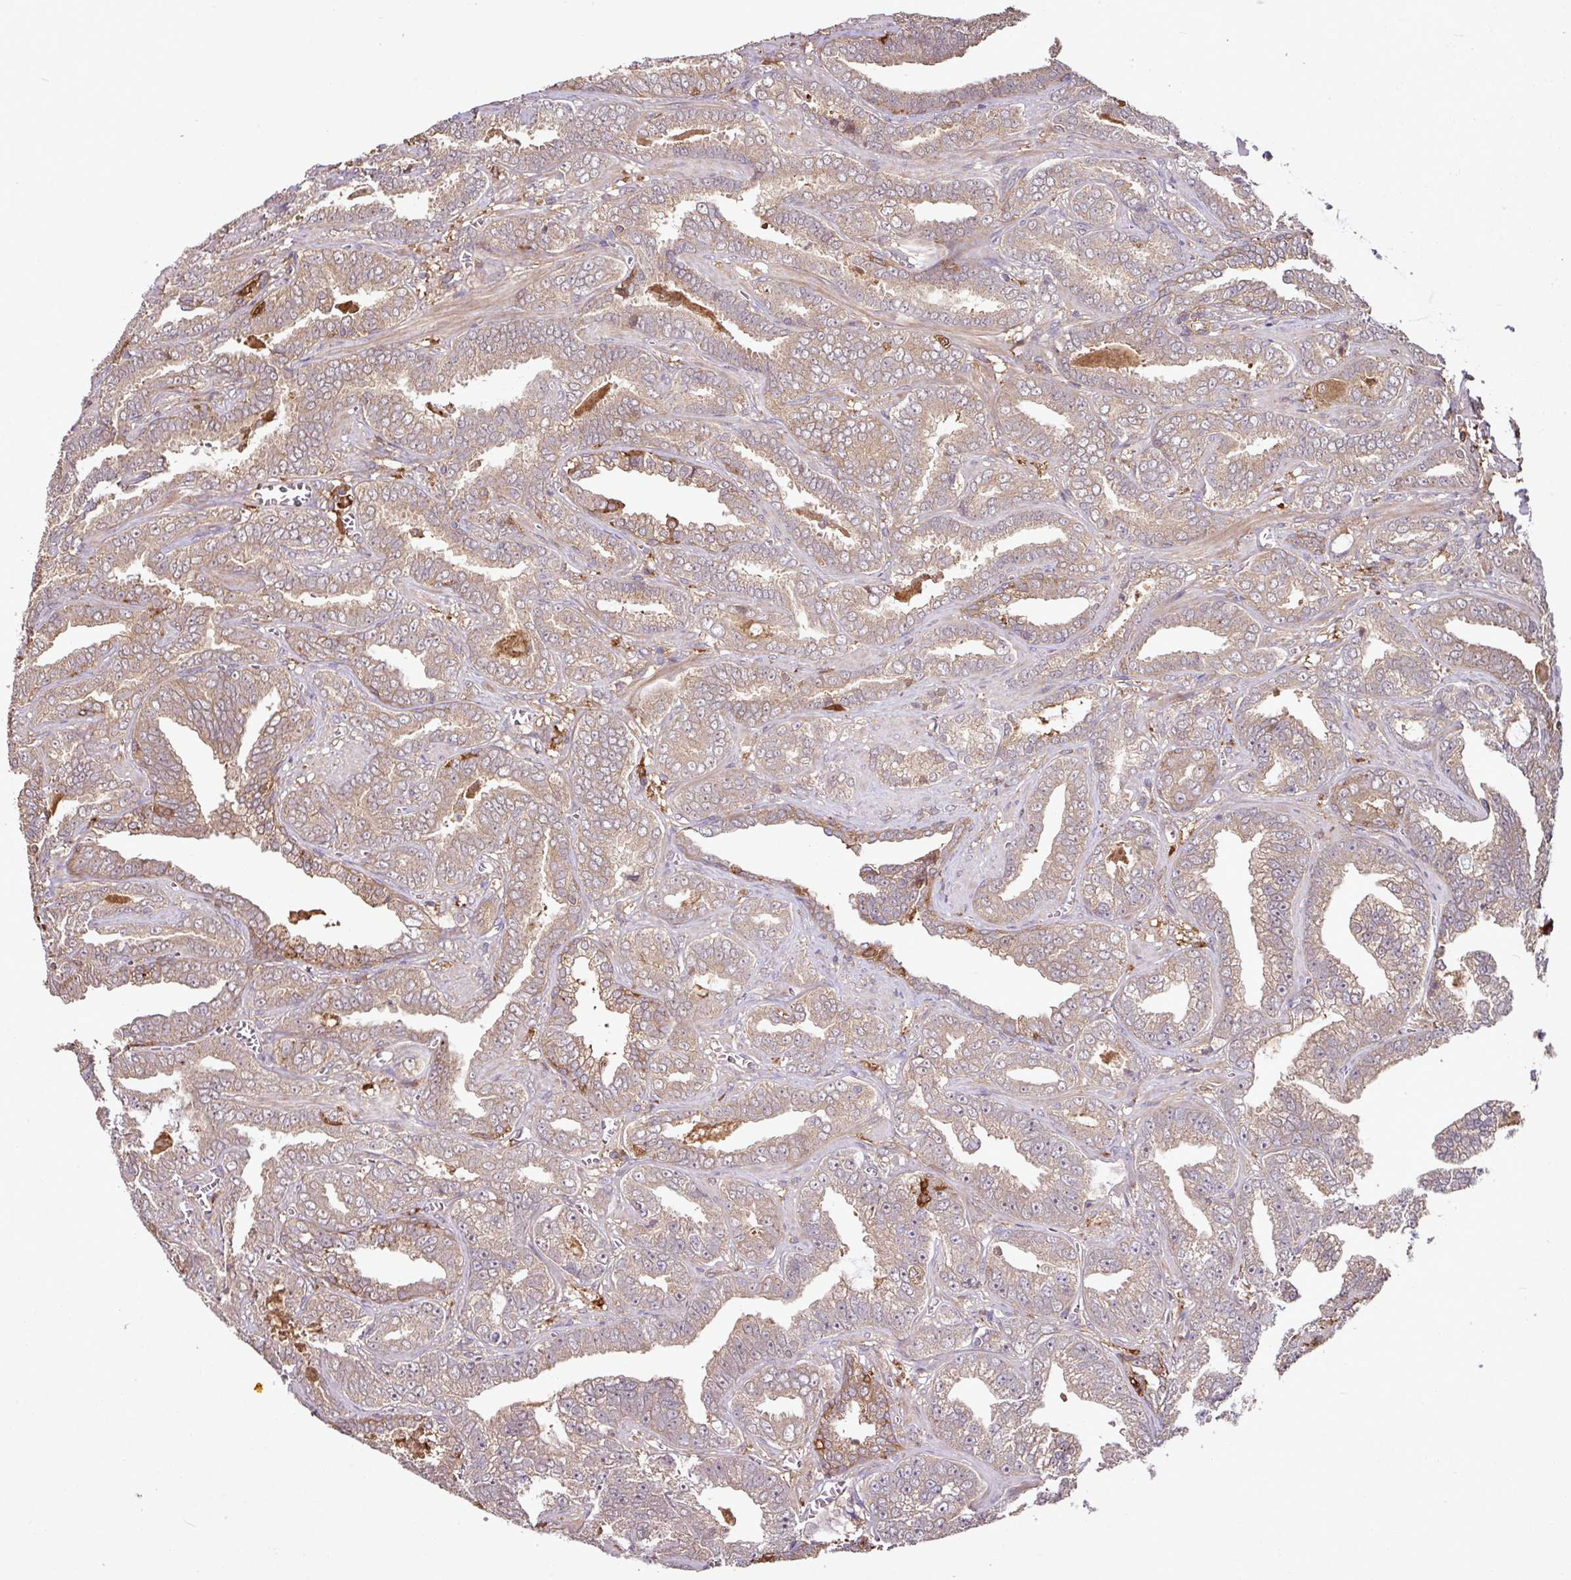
{"staining": {"intensity": "moderate", "quantity": ">75%", "location": "cytoplasmic/membranous"}, "tissue": "prostate cancer", "cell_type": "Tumor cells", "image_type": "cancer", "snomed": [{"axis": "morphology", "description": "Adenocarcinoma, High grade"}, {"axis": "topography", "description": "Prostate"}], "caption": "Immunohistochemistry (IHC) (DAB (3,3'-diaminobenzidine)) staining of prostate high-grade adenocarcinoma exhibits moderate cytoplasmic/membranous protein expression in approximately >75% of tumor cells. The staining was performed using DAB (3,3'-diaminobenzidine), with brown indicating positive protein expression. Nuclei are stained blue with hematoxylin.", "gene": "GNPDA1", "patient": {"sex": "male", "age": 67}}